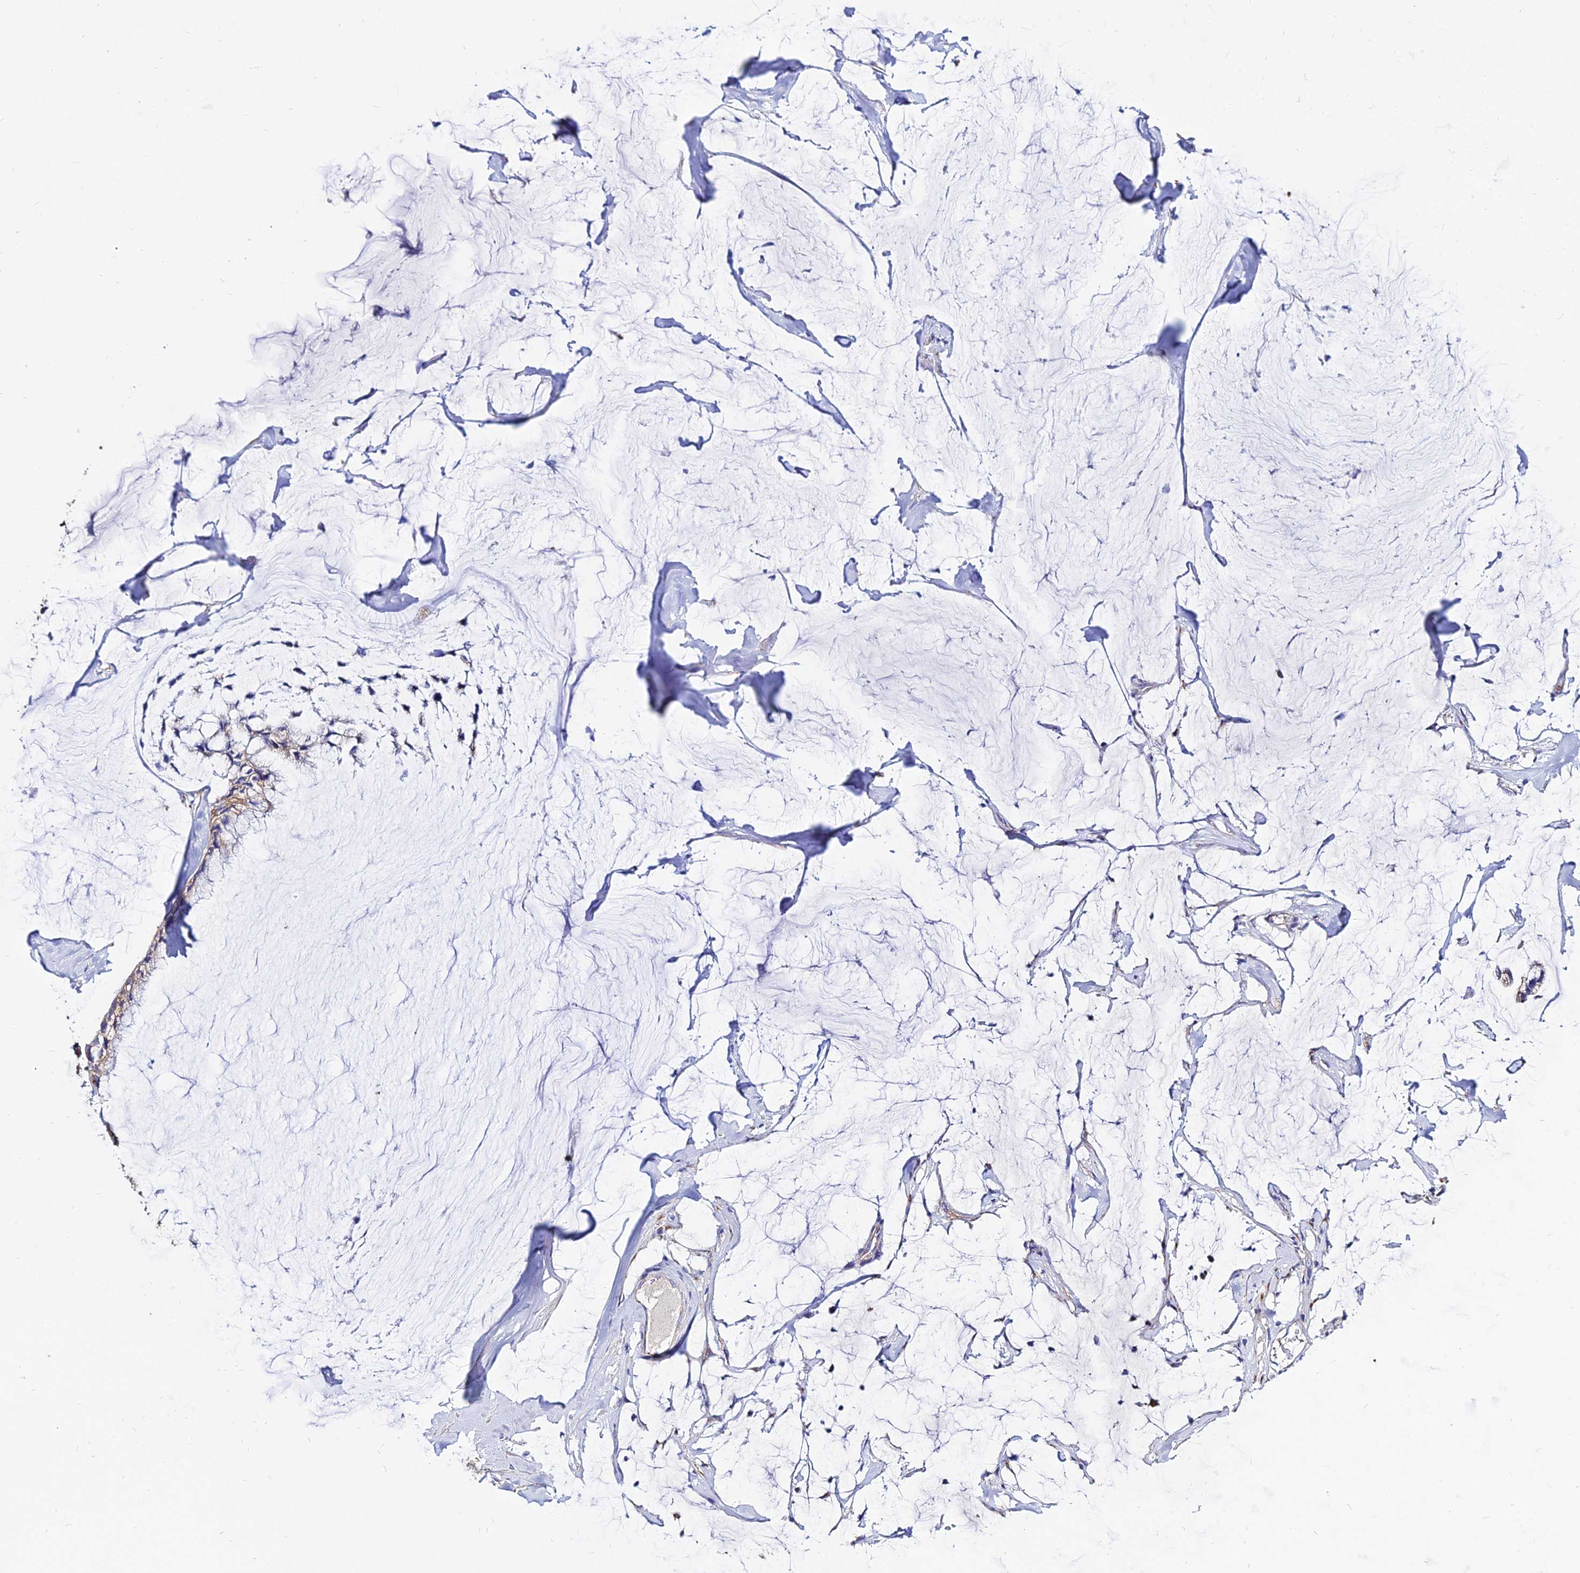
{"staining": {"intensity": "negative", "quantity": "none", "location": "none"}, "tissue": "ovarian cancer", "cell_type": "Tumor cells", "image_type": "cancer", "snomed": [{"axis": "morphology", "description": "Cystadenocarcinoma, mucinous, NOS"}, {"axis": "topography", "description": "Ovary"}], "caption": "Tumor cells show no significant protein expression in ovarian mucinous cystadenocarcinoma.", "gene": "AGTRAP", "patient": {"sex": "female", "age": 39}}